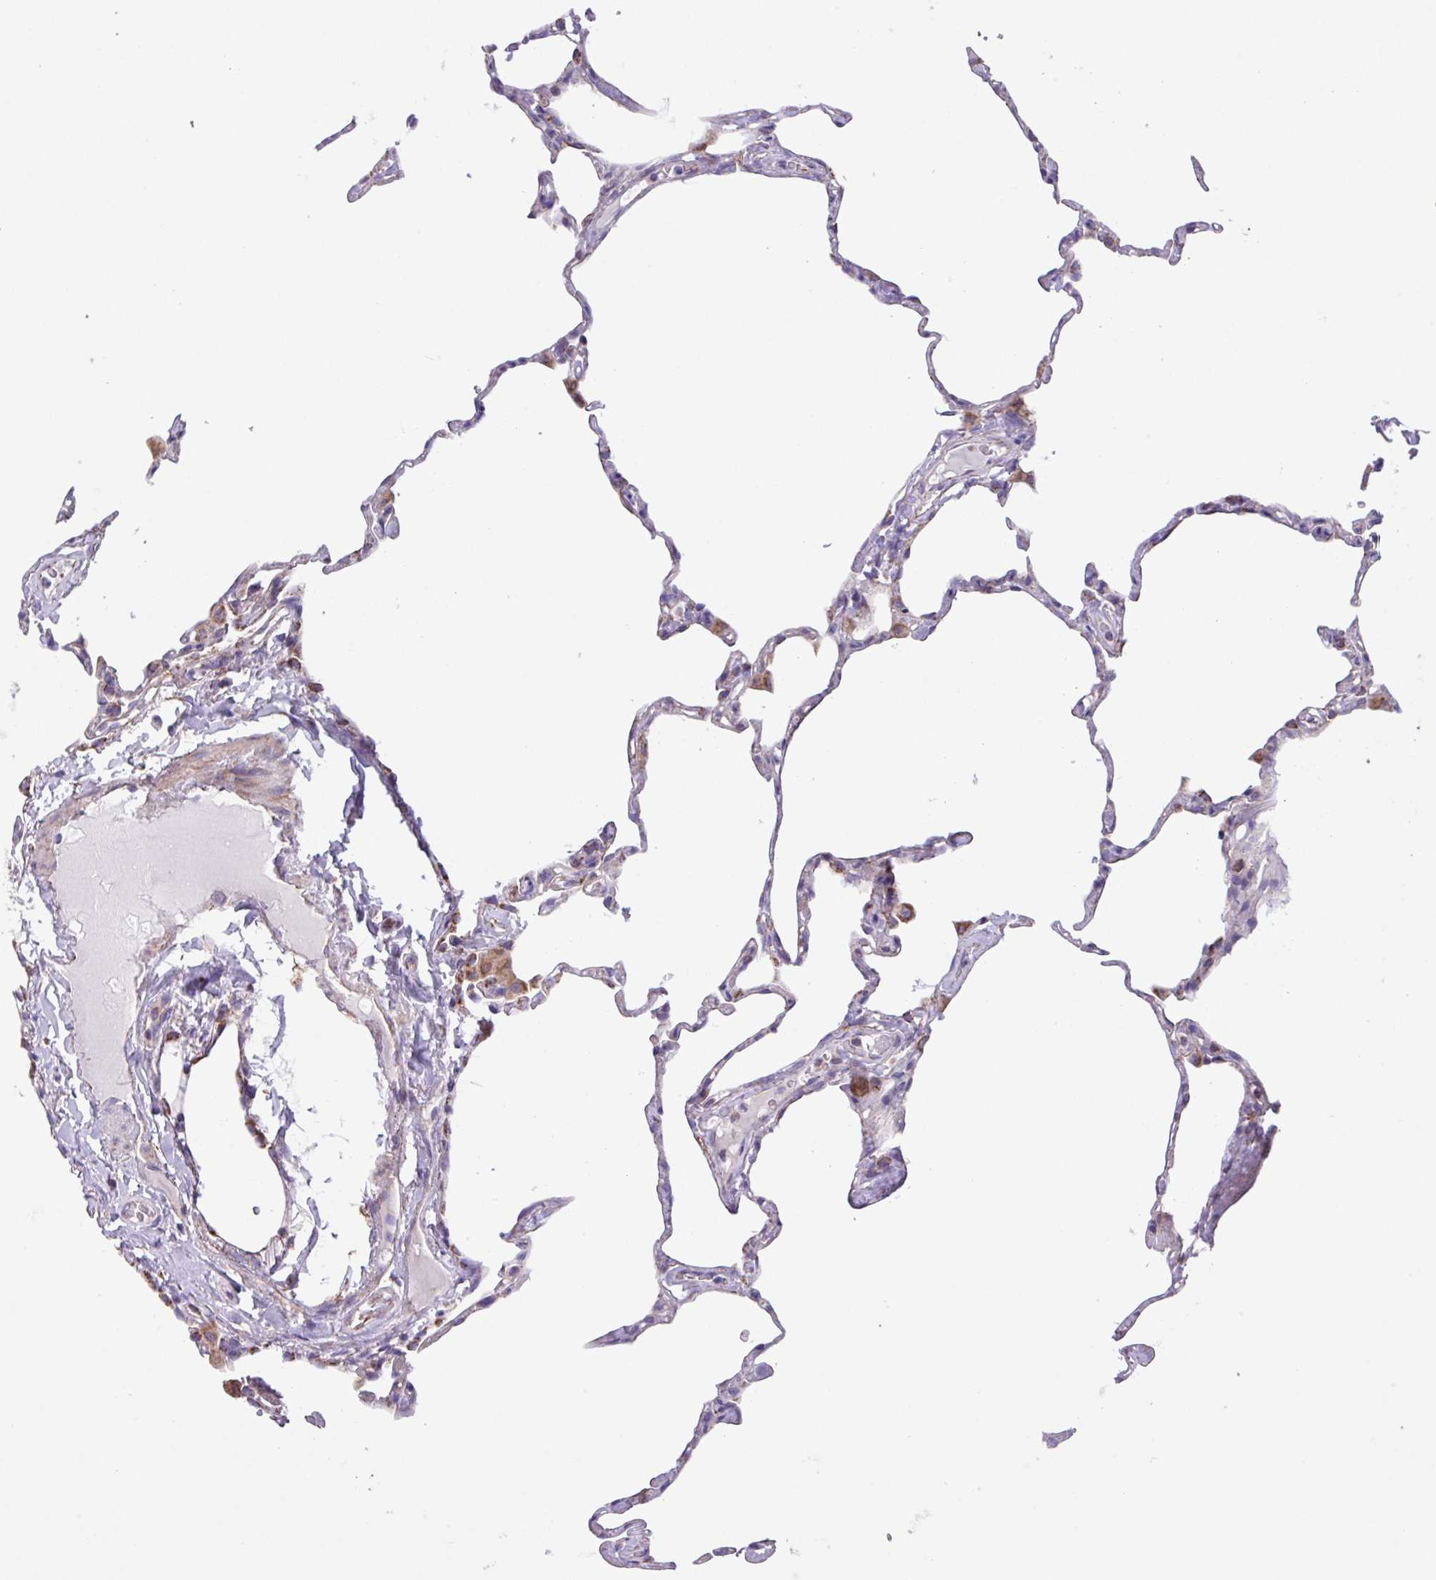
{"staining": {"intensity": "moderate", "quantity": "<25%", "location": "cytoplasmic/membranous"}, "tissue": "lung", "cell_type": "Alveolar cells", "image_type": "normal", "snomed": [{"axis": "morphology", "description": "Normal tissue, NOS"}, {"axis": "topography", "description": "Lung"}], "caption": "Immunohistochemistry photomicrograph of benign human lung stained for a protein (brown), which shows low levels of moderate cytoplasmic/membranous positivity in about <25% of alveolar cells.", "gene": "OTULIN", "patient": {"sex": "male", "age": 65}}